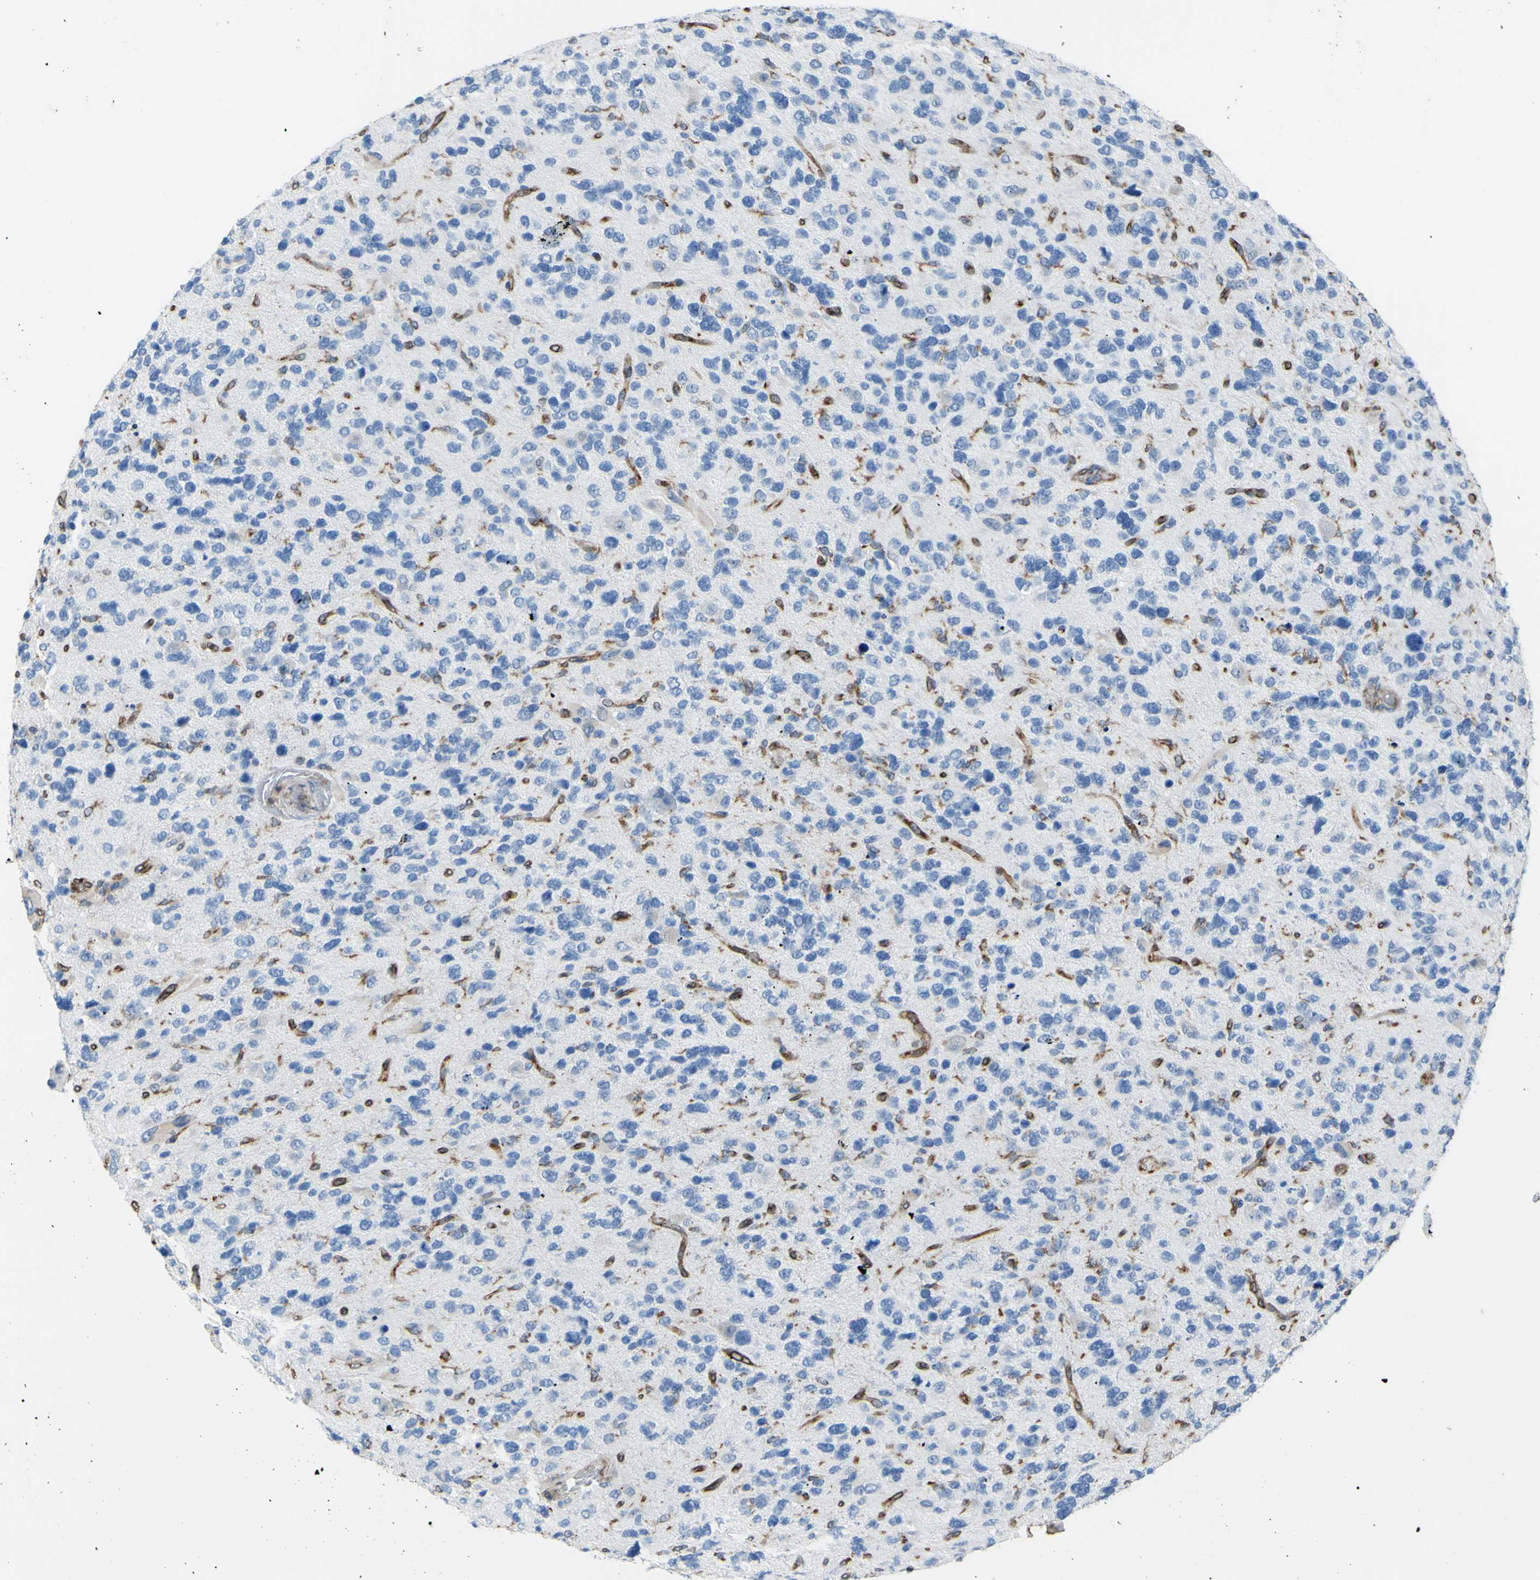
{"staining": {"intensity": "negative", "quantity": "none", "location": "none"}, "tissue": "glioma", "cell_type": "Tumor cells", "image_type": "cancer", "snomed": [{"axis": "morphology", "description": "Glioma, malignant, High grade"}, {"axis": "topography", "description": "Brain"}], "caption": "This micrograph is of malignant glioma (high-grade) stained with IHC to label a protein in brown with the nuclei are counter-stained blue. There is no staining in tumor cells.", "gene": "MGST2", "patient": {"sex": "female", "age": 58}}